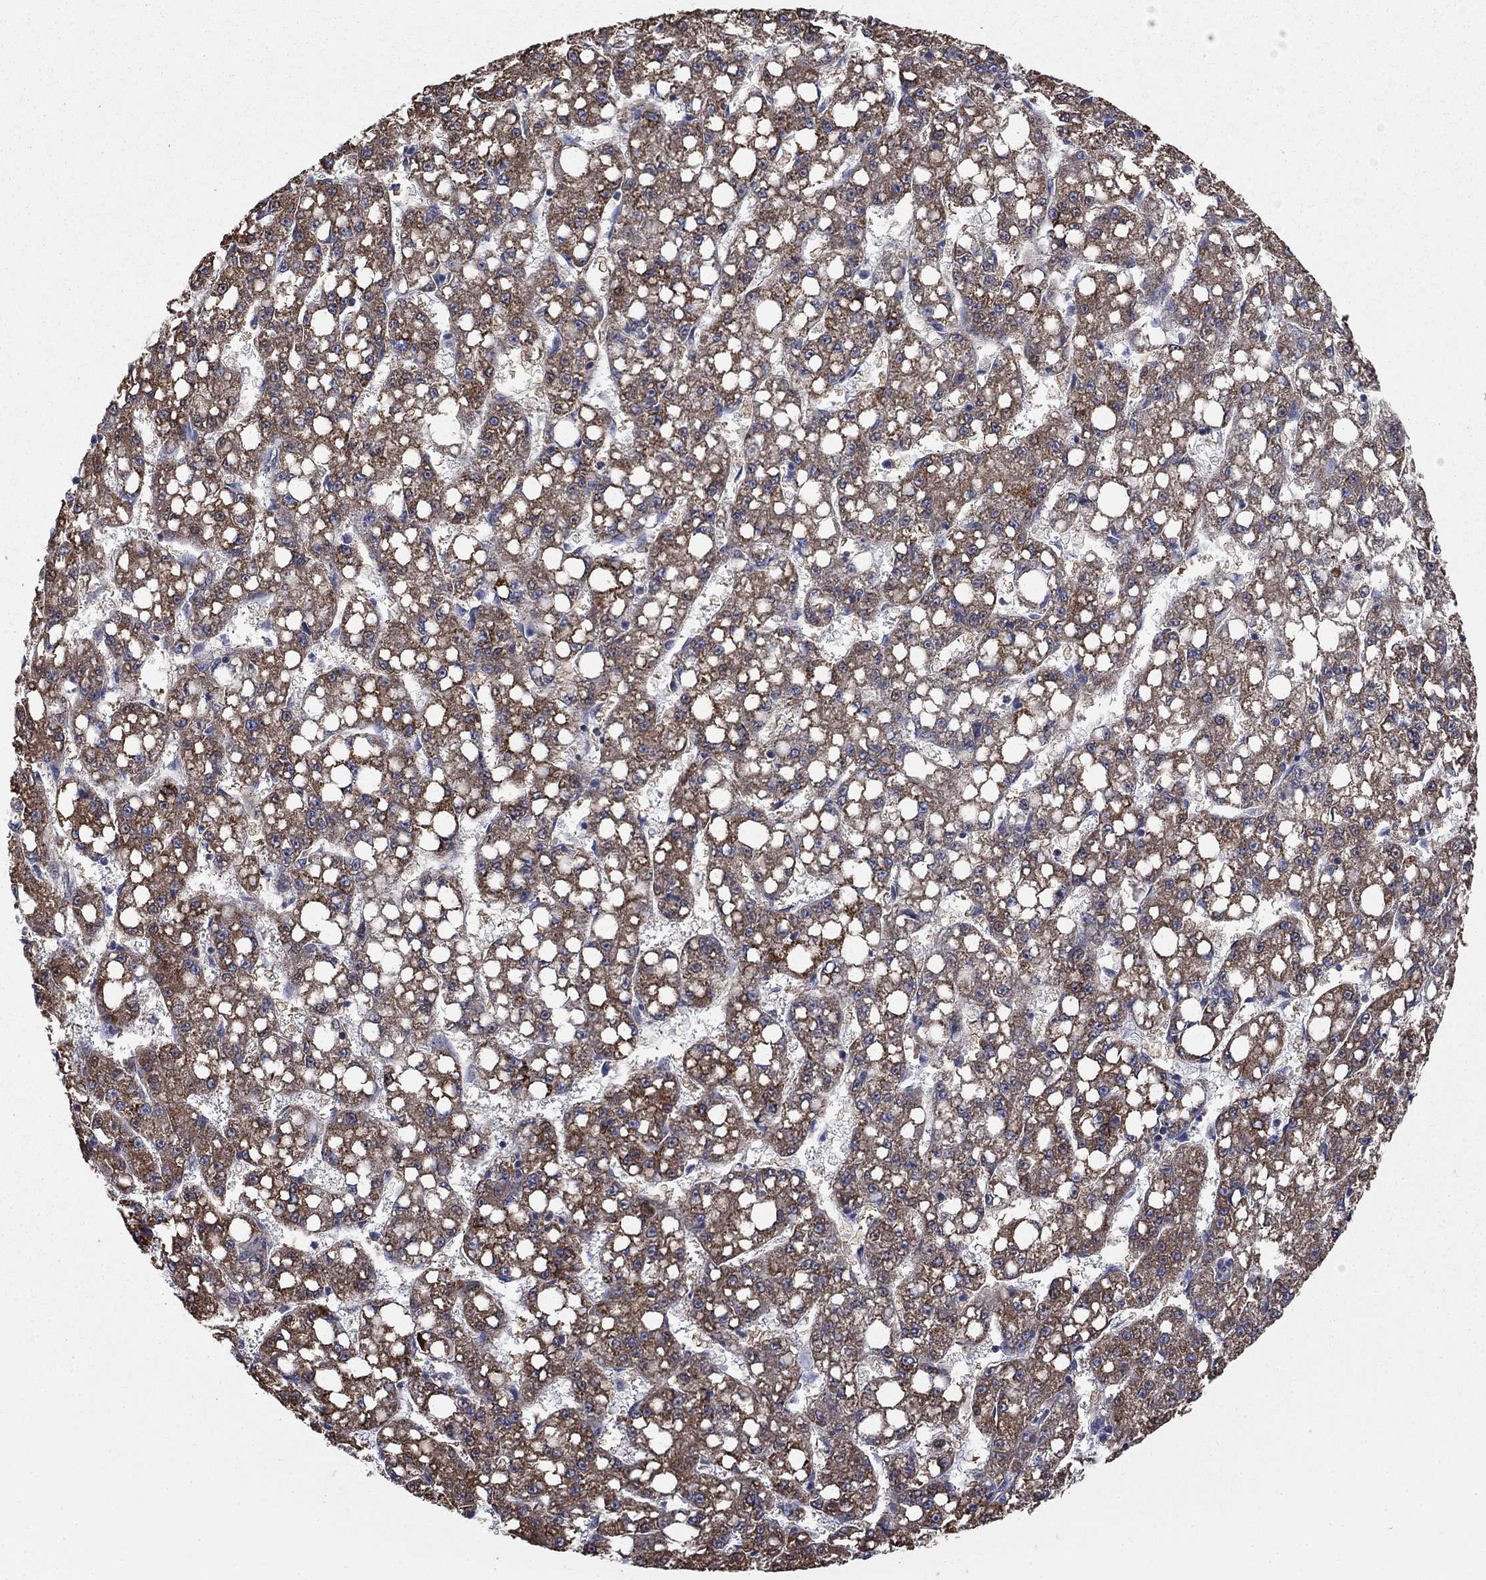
{"staining": {"intensity": "strong", "quantity": "25%-75%", "location": "cytoplasmic/membranous"}, "tissue": "liver cancer", "cell_type": "Tumor cells", "image_type": "cancer", "snomed": [{"axis": "morphology", "description": "Carcinoma, Hepatocellular, NOS"}, {"axis": "topography", "description": "Liver"}], "caption": "This photomicrograph reveals hepatocellular carcinoma (liver) stained with IHC to label a protein in brown. The cytoplasmic/membranous of tumor cells show strong positivity for the protein. Nuclei are counter-stained blue.", "gene": "NME7", "patient": {"sex": "female", "age": 65}}